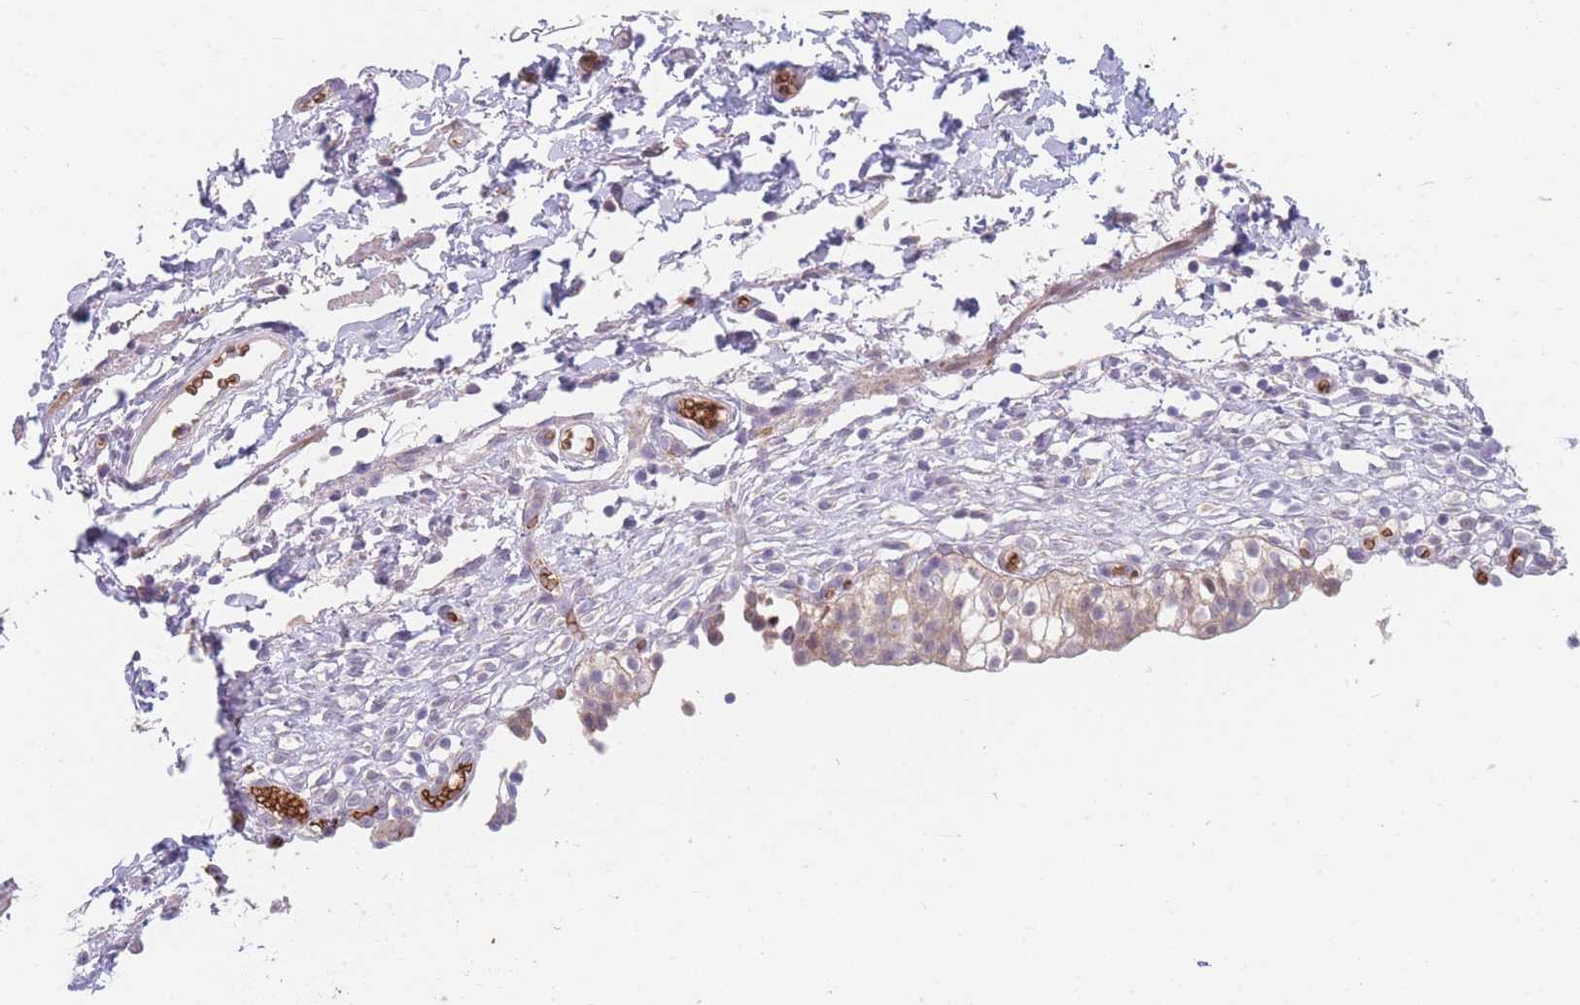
{"staining": {"intensity": "moderate", "quantity": ">75%", "location": "cytoplasmic/membranous"}, "tissue": "urinary bladder", "cell_type": "Urothelial cells", "image_type": "normal", "snomed": [{"axis": "morphology", "description": "Normal tissue, NOS"}, {"axis": "topography", "description": "Urinary bladder"}, {"axis": "topography", "description": "Peripheral nerve tissue"}], "caption": "Immunohistochemistry (DAB (3,3'-diaminobenzidine)) staining of normal urinary bladder demonstrates moderate cytoplasmic/membranous protein staining in approximately >75% of urothelial cells. (DAB (3,3'-diaminobenzidine) = brown stain, brightfield microscopy at high magnification).", "gene": "SMPD4", "patient": {"sex": "male", "age": 55}}